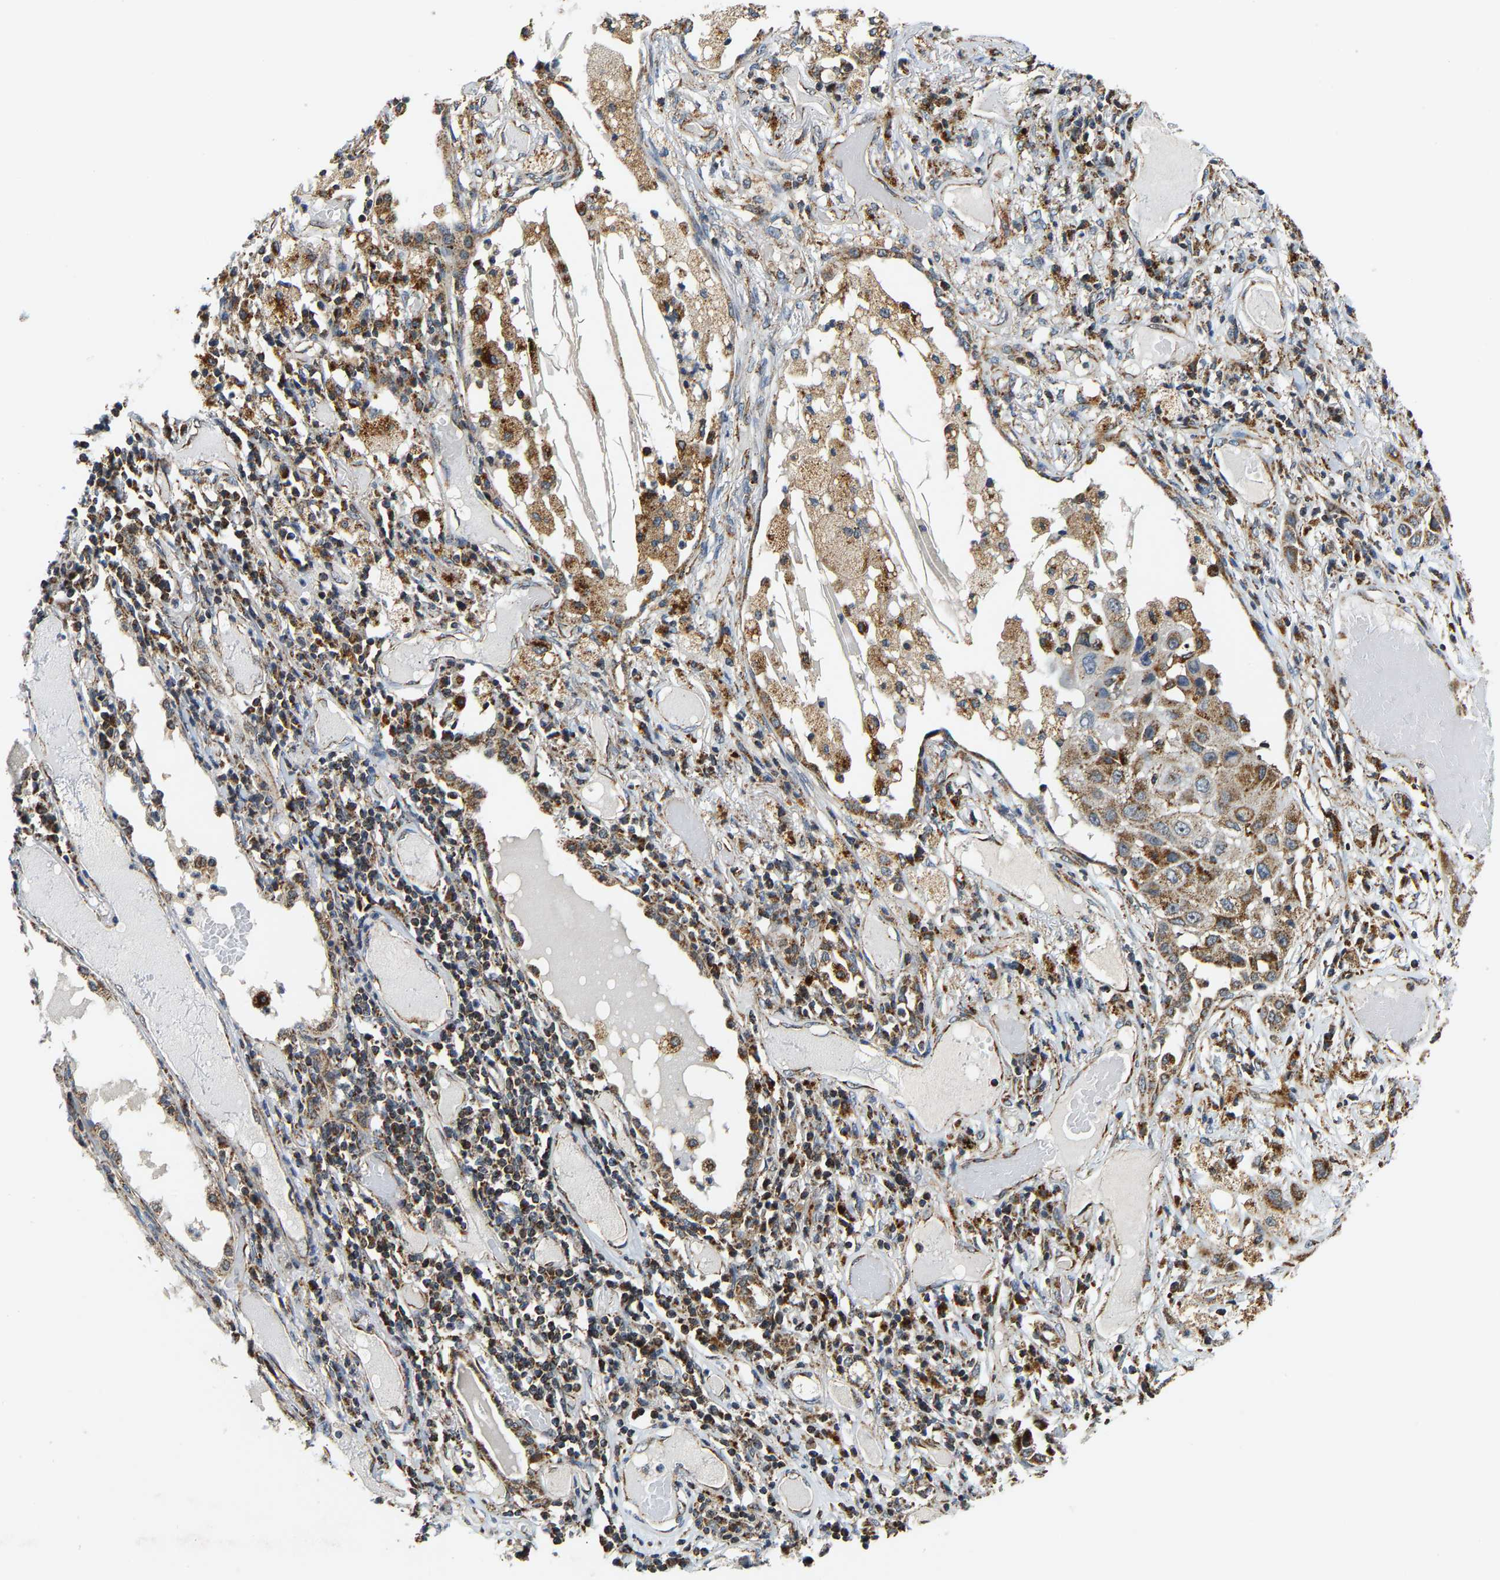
{"staining": {"intensity": "moderate", "quantity": ">75%", "location": "cytoplasmic/membranous"}, "tissue": "lung cancer", "cell_type": "Tumor cells", "image_type": "cancer", "snomed": [{"axis": "morphology", "description": "Squamous cell carcinoma, NOS"}, {"axis": "topography", "description": "Lung"}], "caption": "Tumor cells demonstrate medium levels of moderate cytoplasmic/membranous positivity in approximately >75% of cells in lung squamous cell carcinoma.", "gene": "GIMAP7", "patient": {"sex": "male", "age": 71}}